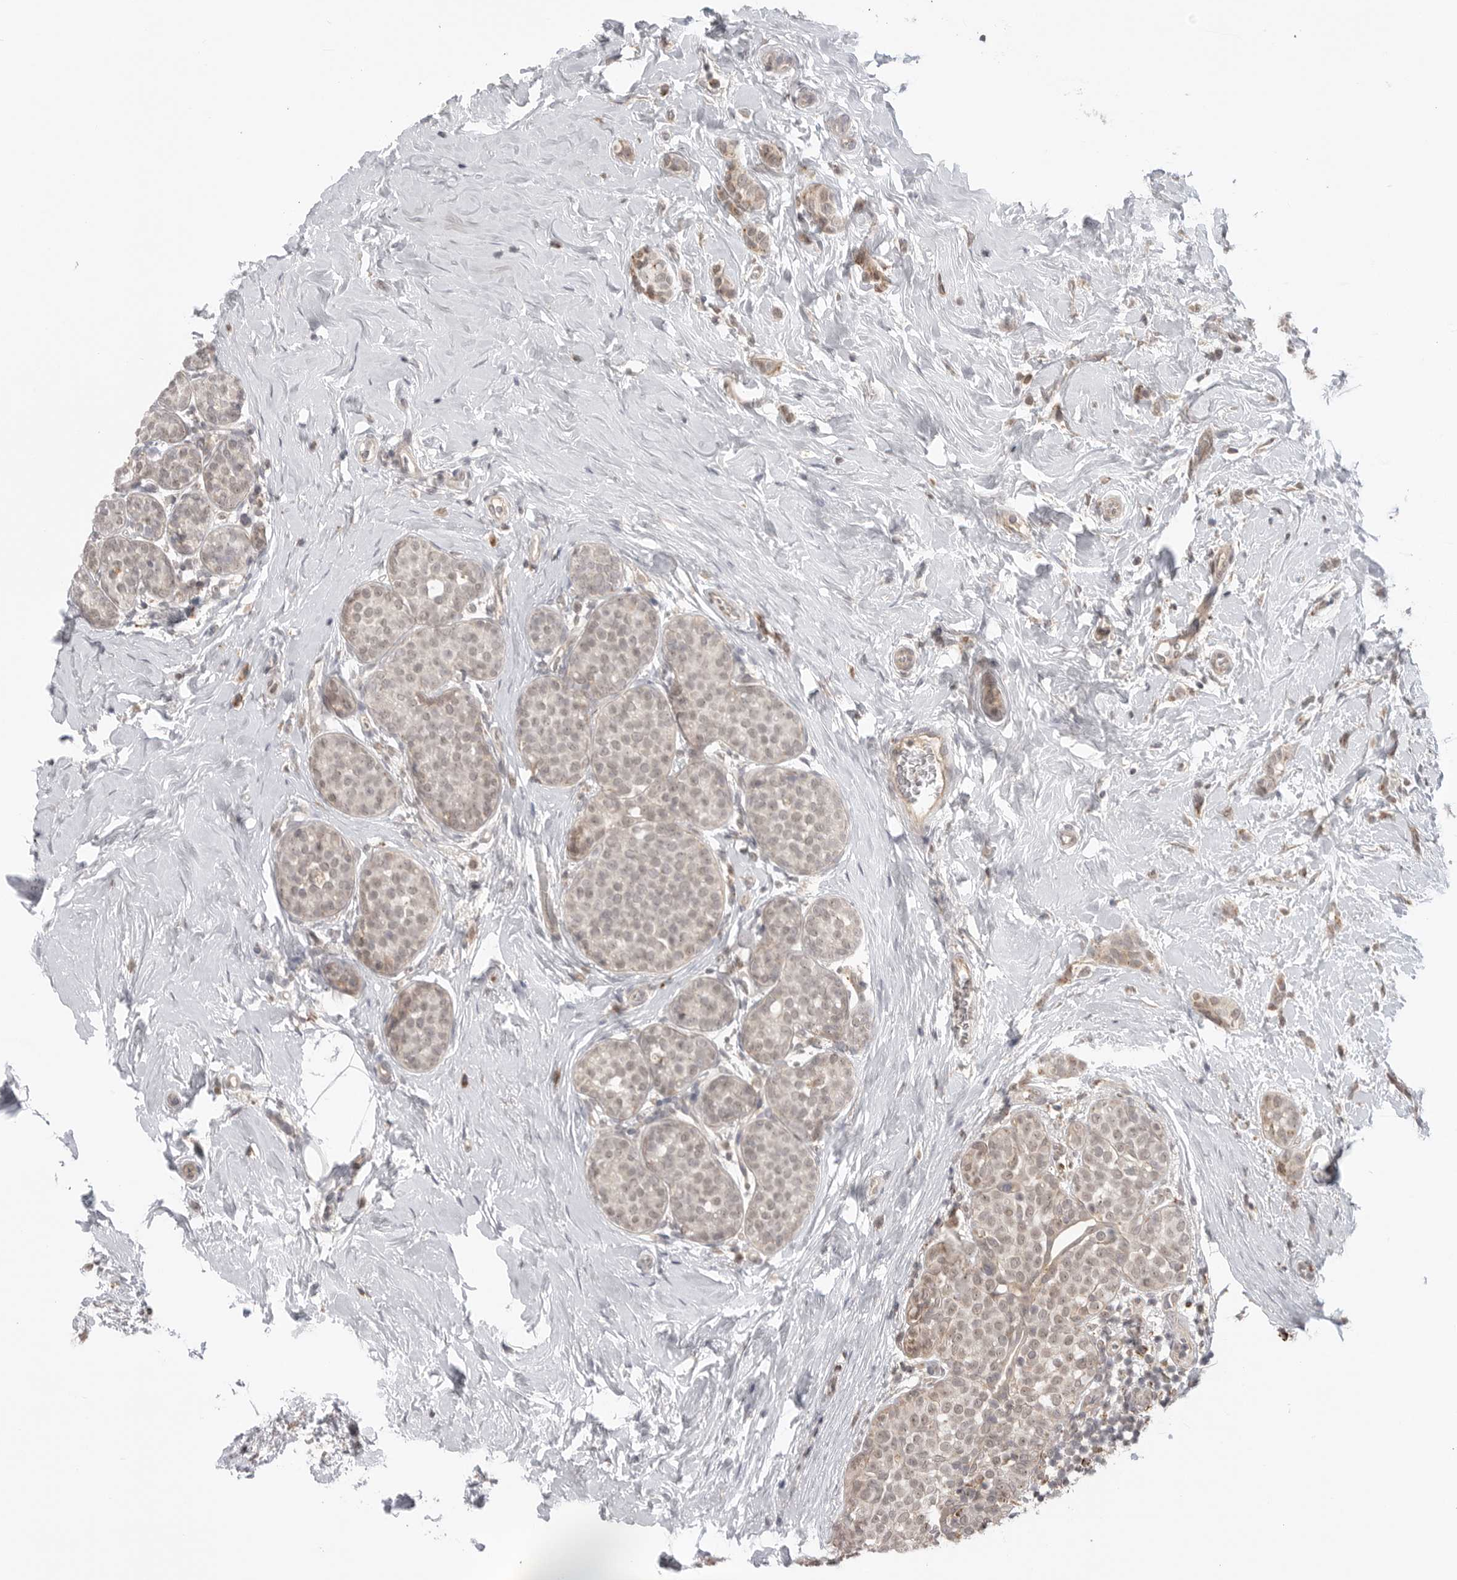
{"staining": {"intensity": "weak", "quantity": "25%-75%", "location": "nuclear"}, "tissue": "breast cancer", "cell_type": "Tumor cells", "image_type": "cancer", "snomed": [{"axis": "morphology", "description": "Lobular carcinoma, in situ"}, {"axis": "morphology", "description": "Lobular carcinoma"}, {"axis": "topography", "description": "Breast"}], "caption": "IHC of breast lobular carcinoma in situ exhibits low levels of weak nuclear expression in approximately 25%-75% of tumor cells. Immunohistochemistry stains the protein of interest in brown and the nuclei are stained blue.", "gene": "KALRN", "patient": {"sex": "female", "age": 41}}